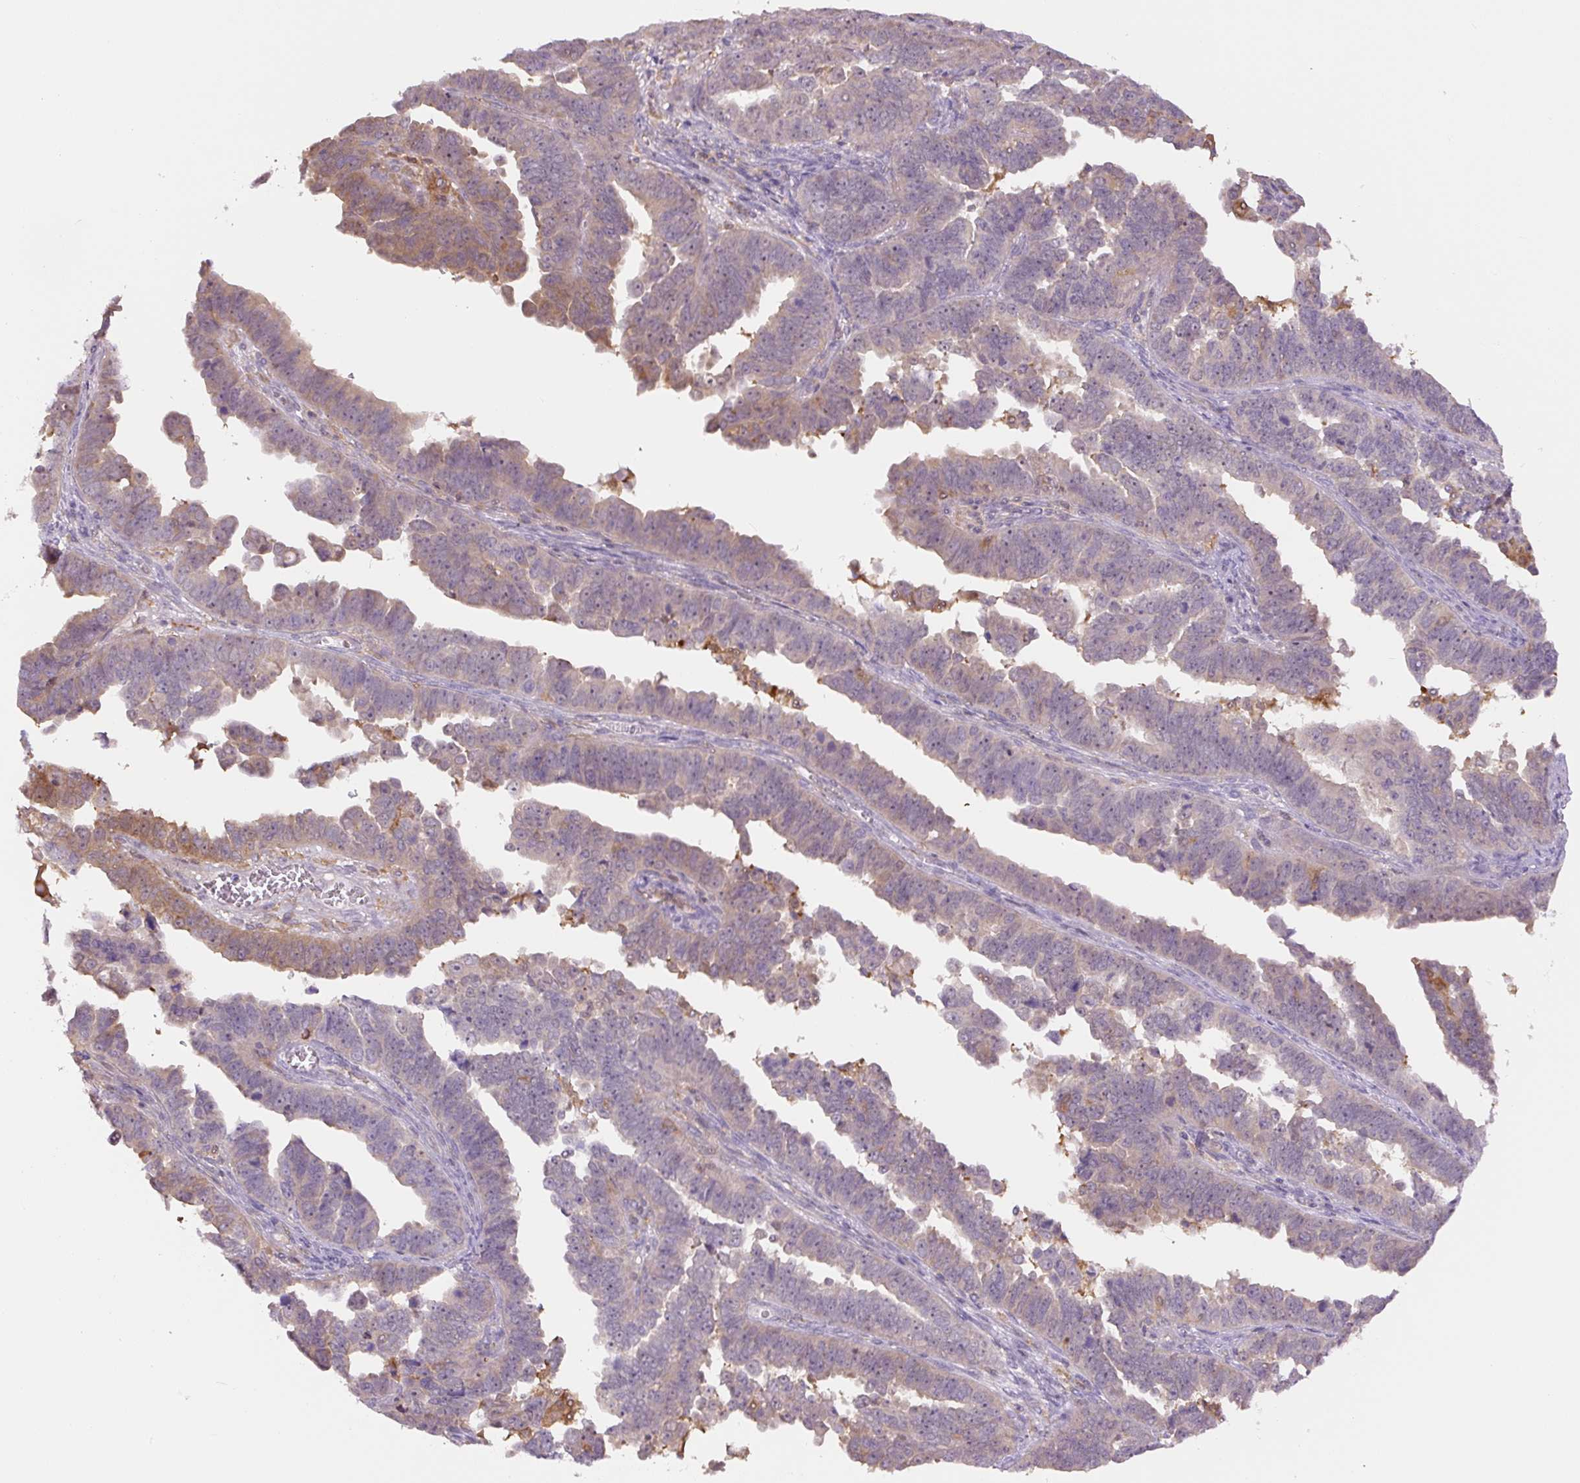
{"staining": {"intensity": "weak", "quantity": "<25%", "location": "cytoplasmic/membranous"}, "tissue": "endometrial cancer", "cell_type": "Tumor cells", "image_type": "cancer", "snomed": [{"axis": "morphology", "description": "Adenocarcinoma, NOS"}, {"axis": "topography", "description": "Endometrium"}], "caption": "Protein analysis of endometrial cancer demonstrates no significant positivity in tumor cells.", "gene": "SPSB2", "patient": {"sex": "female", "age": 75}}